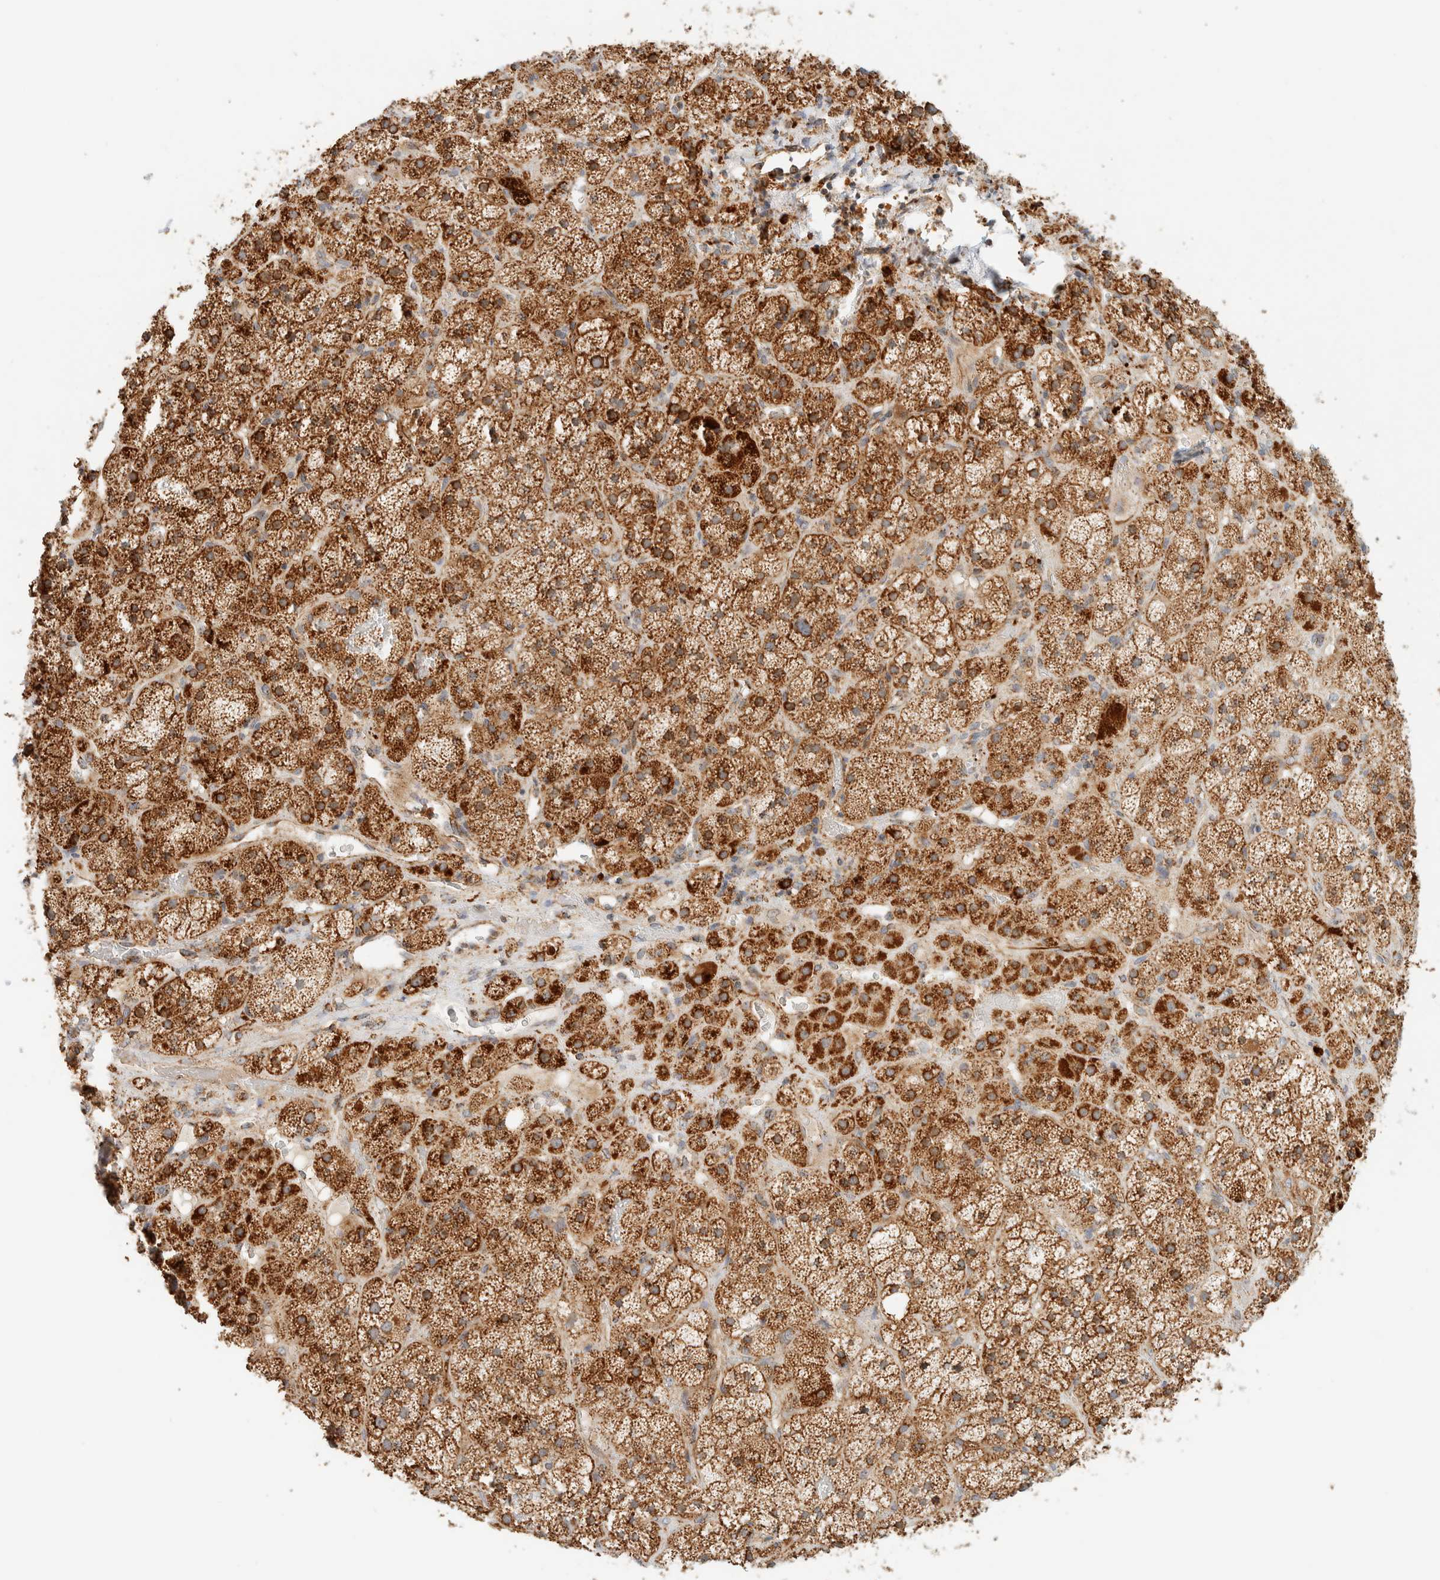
{"staining": {"intensity": "strong", "quantity": ">75%", "location": "cytoplasmic/membranous"}, "tissue": "adrenal gland", "cell_type": "Glandular cells", "image_type": "normal", "snomed": [{"axis": "morphology", "description": "Normal tissue, NOS"}, {"axis": "topography", "description": "Adrenal gland"}], "caption": "Immunohistochemistry staining of unremarkable adrenal gland, which shows high levels of strong cytoplasmic/membranous positivity in about >75% of glandular cells indicating strong cytoplasmic/membranous protein staining. The staining was performed using DAB (3,3'-diaminobenzidine) (brown) for protein detection and nuclei were counterstained in hematoxylin (blue).", "gene": "KIFAP3", "patient": {"sex": "male", "age": 57}}